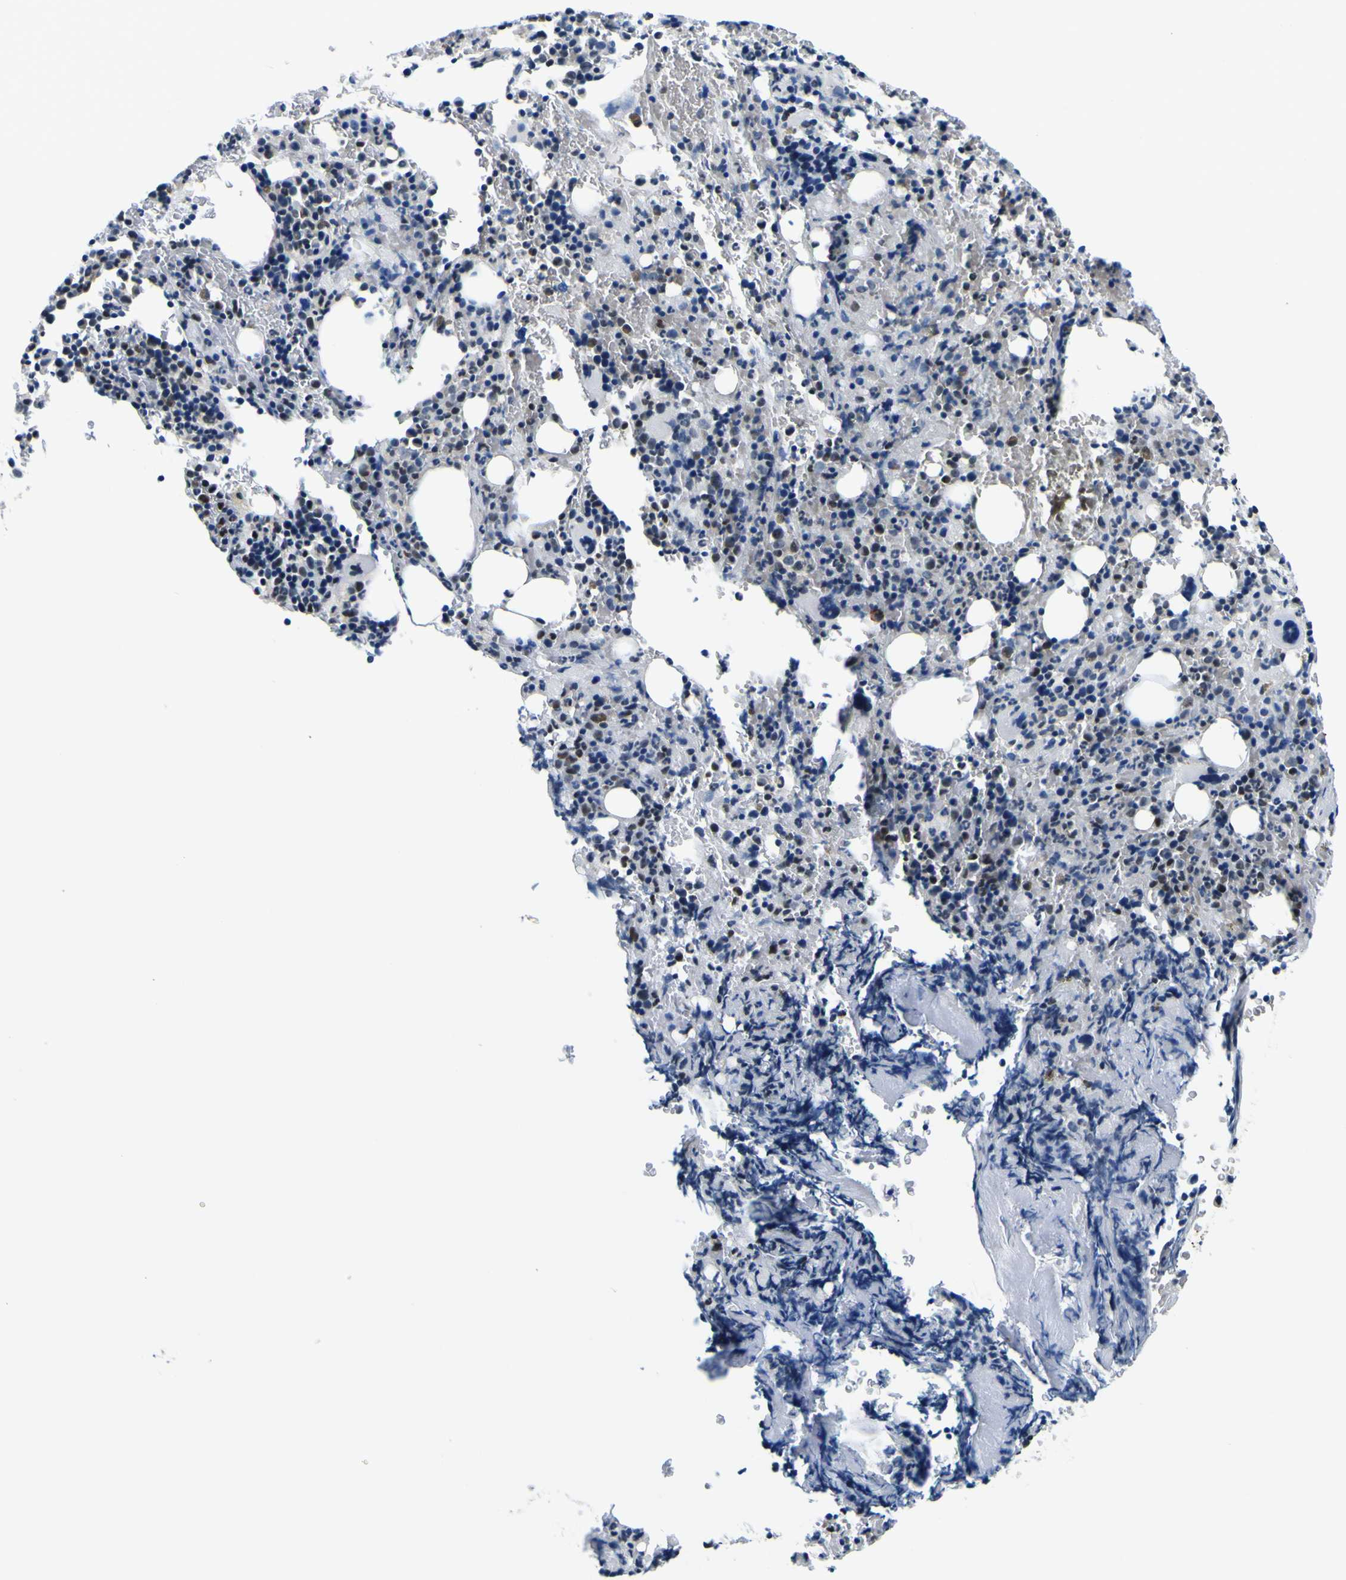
{"staining": {"intensity": "weak", "quantity": "25%-75%", "location": "nuclear"}, "tissue": "bone marrow", "cell_type": "Hematopoietic cells", "image_type": "normal", "snomed": [{"axis": "morphology", "description": "Normal tissue, NOS"}, {"axis": "morphology", "description": "Inflammation, NOS"}, {"axis": "topography", "description": "Bone marrow"}], "caption": "Immunohistochemistry of benign human bone marrow reveals low levels of weak nuclear positivity in about 25%-75% of hematopoietic cells.", "gene": "SP1", "patient": {"sex": "male", "age": 72}}